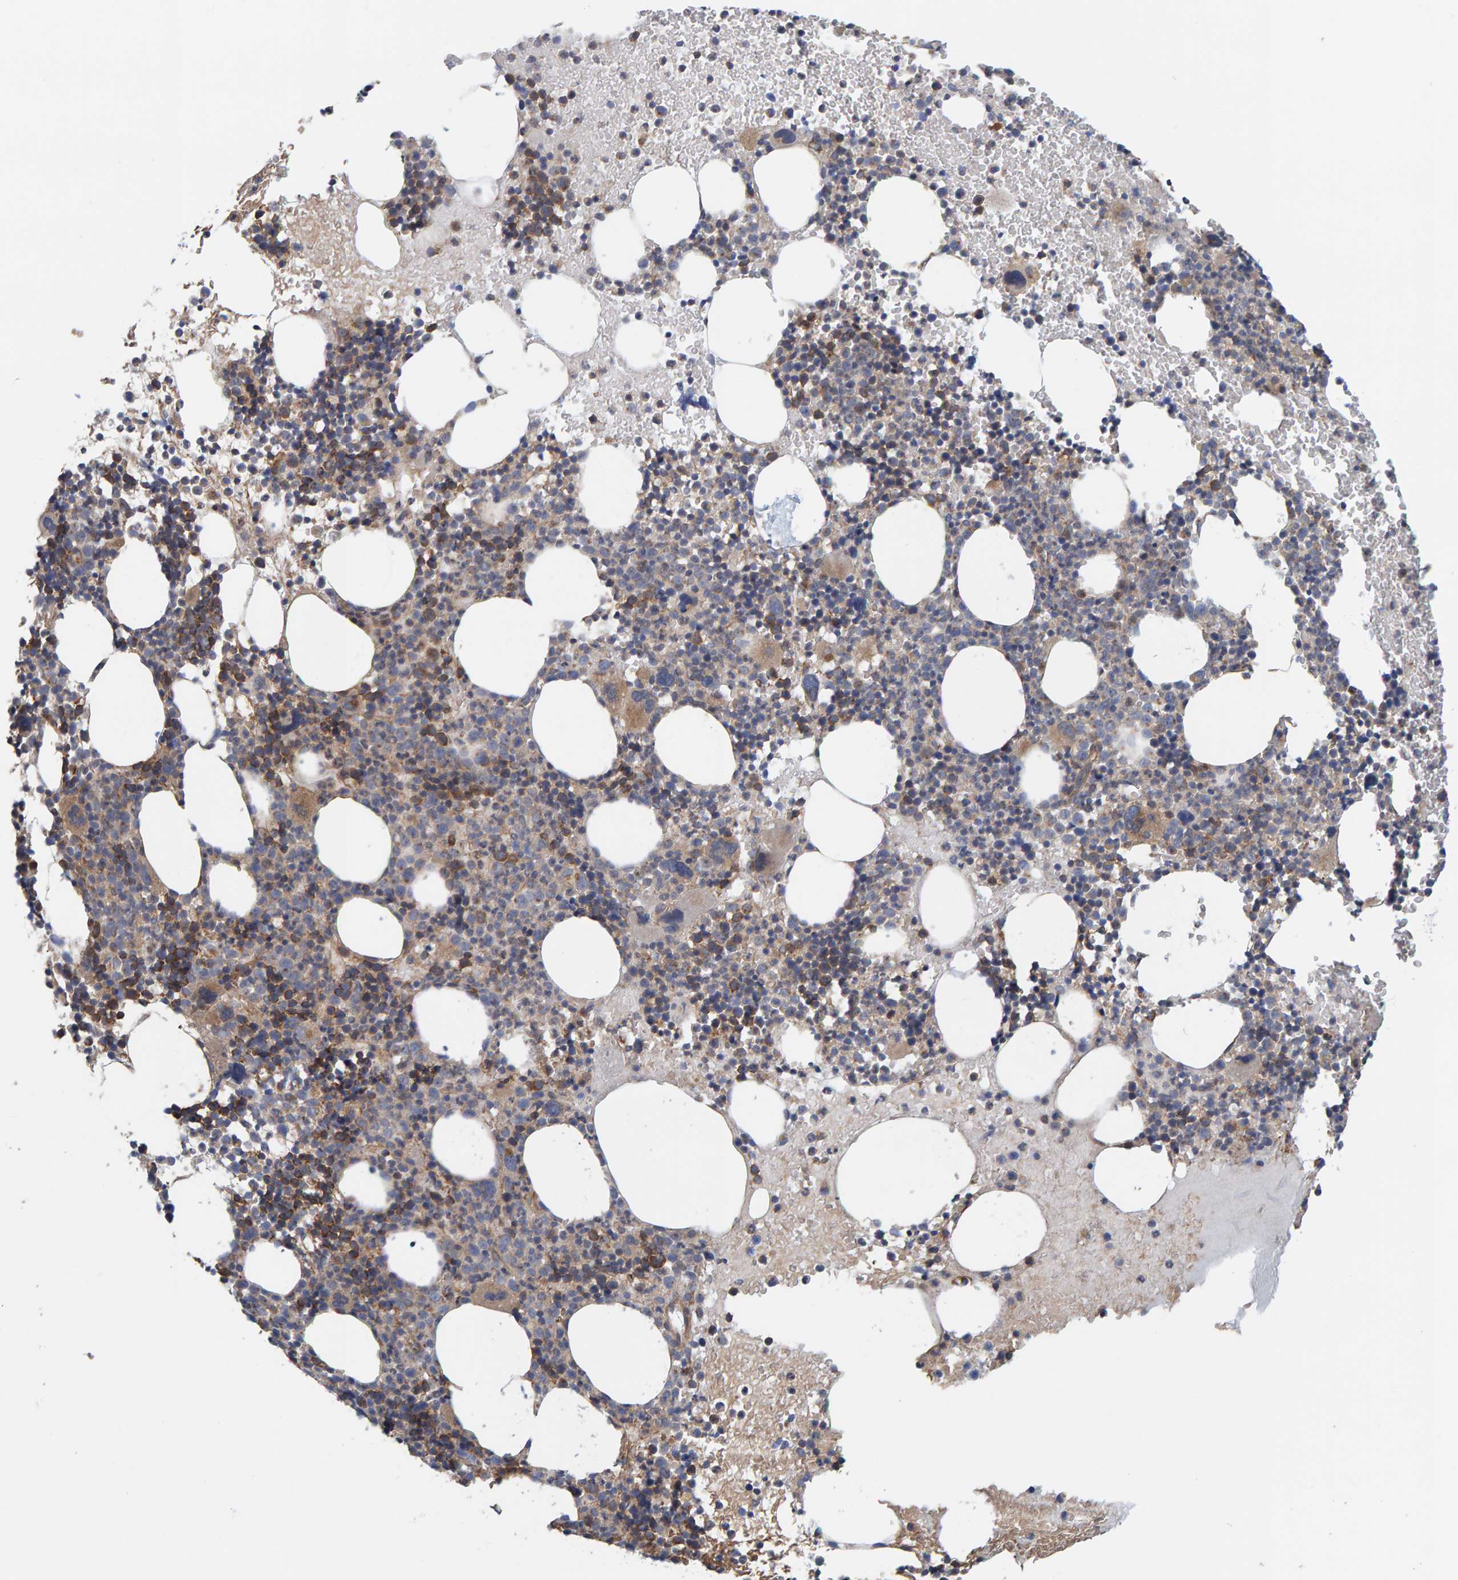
{"staining": {"intensity": "moderate", "quantity": "25%-75%", "location": "cytoplasmic/membranous"}, "tissue": "bone marrow", "cell_type": "Hematopoietic cells", "image_type": "normal", "snomed": [{"axis": "morphology", "description": "Normal tissue, NOS"}, {"axis": "morphology", "description": "Inflammation, NOS"}, {"axis": "topography", "description": "Bone marrow"}], "caption": "High-magnification brightfield microscopy of unremarkable bone marrow stained with DAB (3,3'-diaminobenzidine) (brown) and counterstained with hematoxylin (blue). hematopoietic cells exhibit moderate cytoplasmic/membranous expression is present in about25%-75% of cells.", "gene": "UBAP1", "patient": {"sex": "male", "age": 78}}